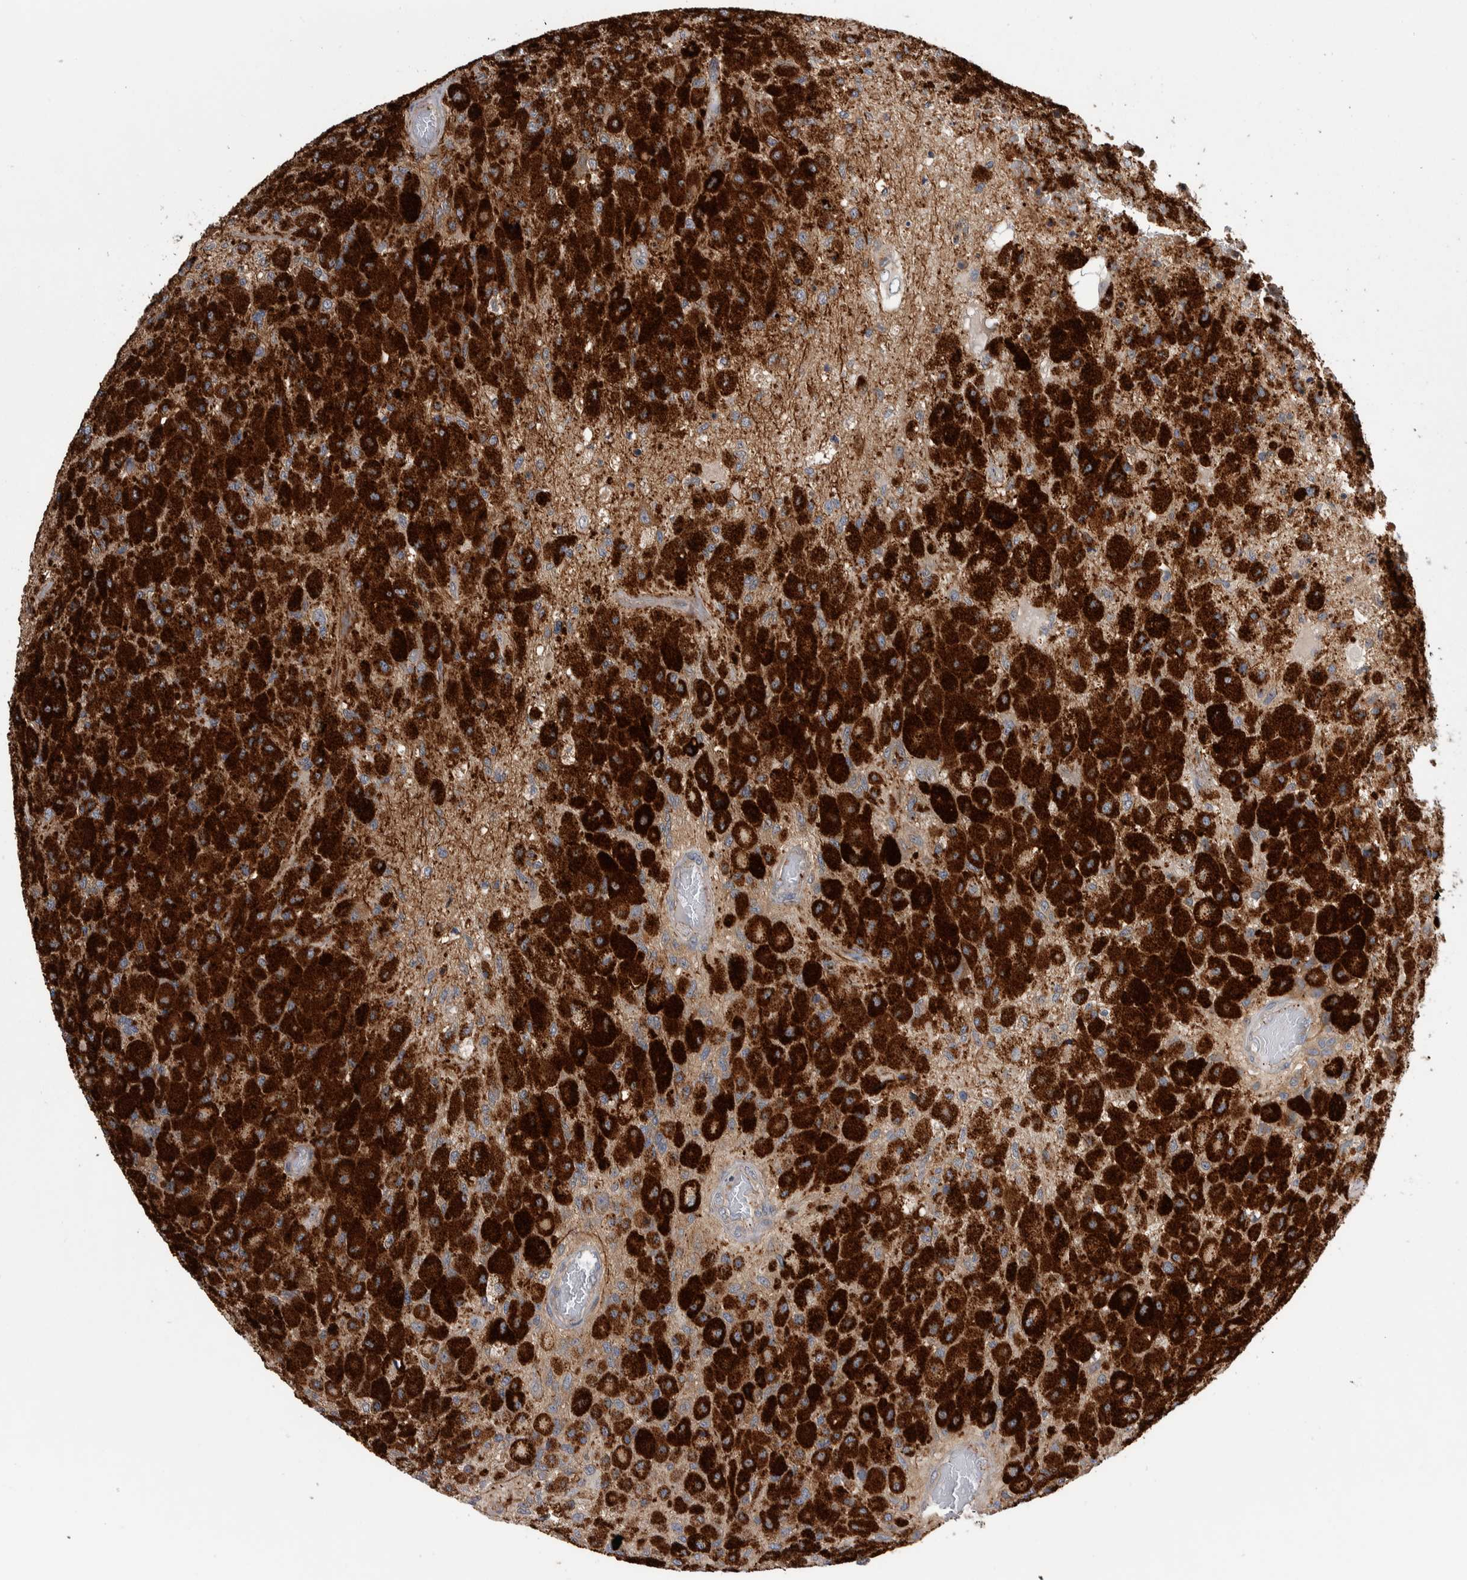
{"staining": {"intensity": "strong", "quantity": ">75%", "location": "cytoplasmic/membranous"}, "tissue": "glioma", "cell_type": "Tumor cells", "image_type": "cancer", "snomed": [{"axis": "morphology", "description": "Normal tissue, NOS"}, {"axis": "morphology", "description": "Glioma, malignant, High grade"}, {"axis": "topography", "description": "Cerebral cortex"}], "caption": "A micrograph of human glioma stained for a protein shows strong cytoplasmic/membranous brown staining in tumor cells.", "gene": "SDCBP", "patient": {"sex": "male", "age": 77}}